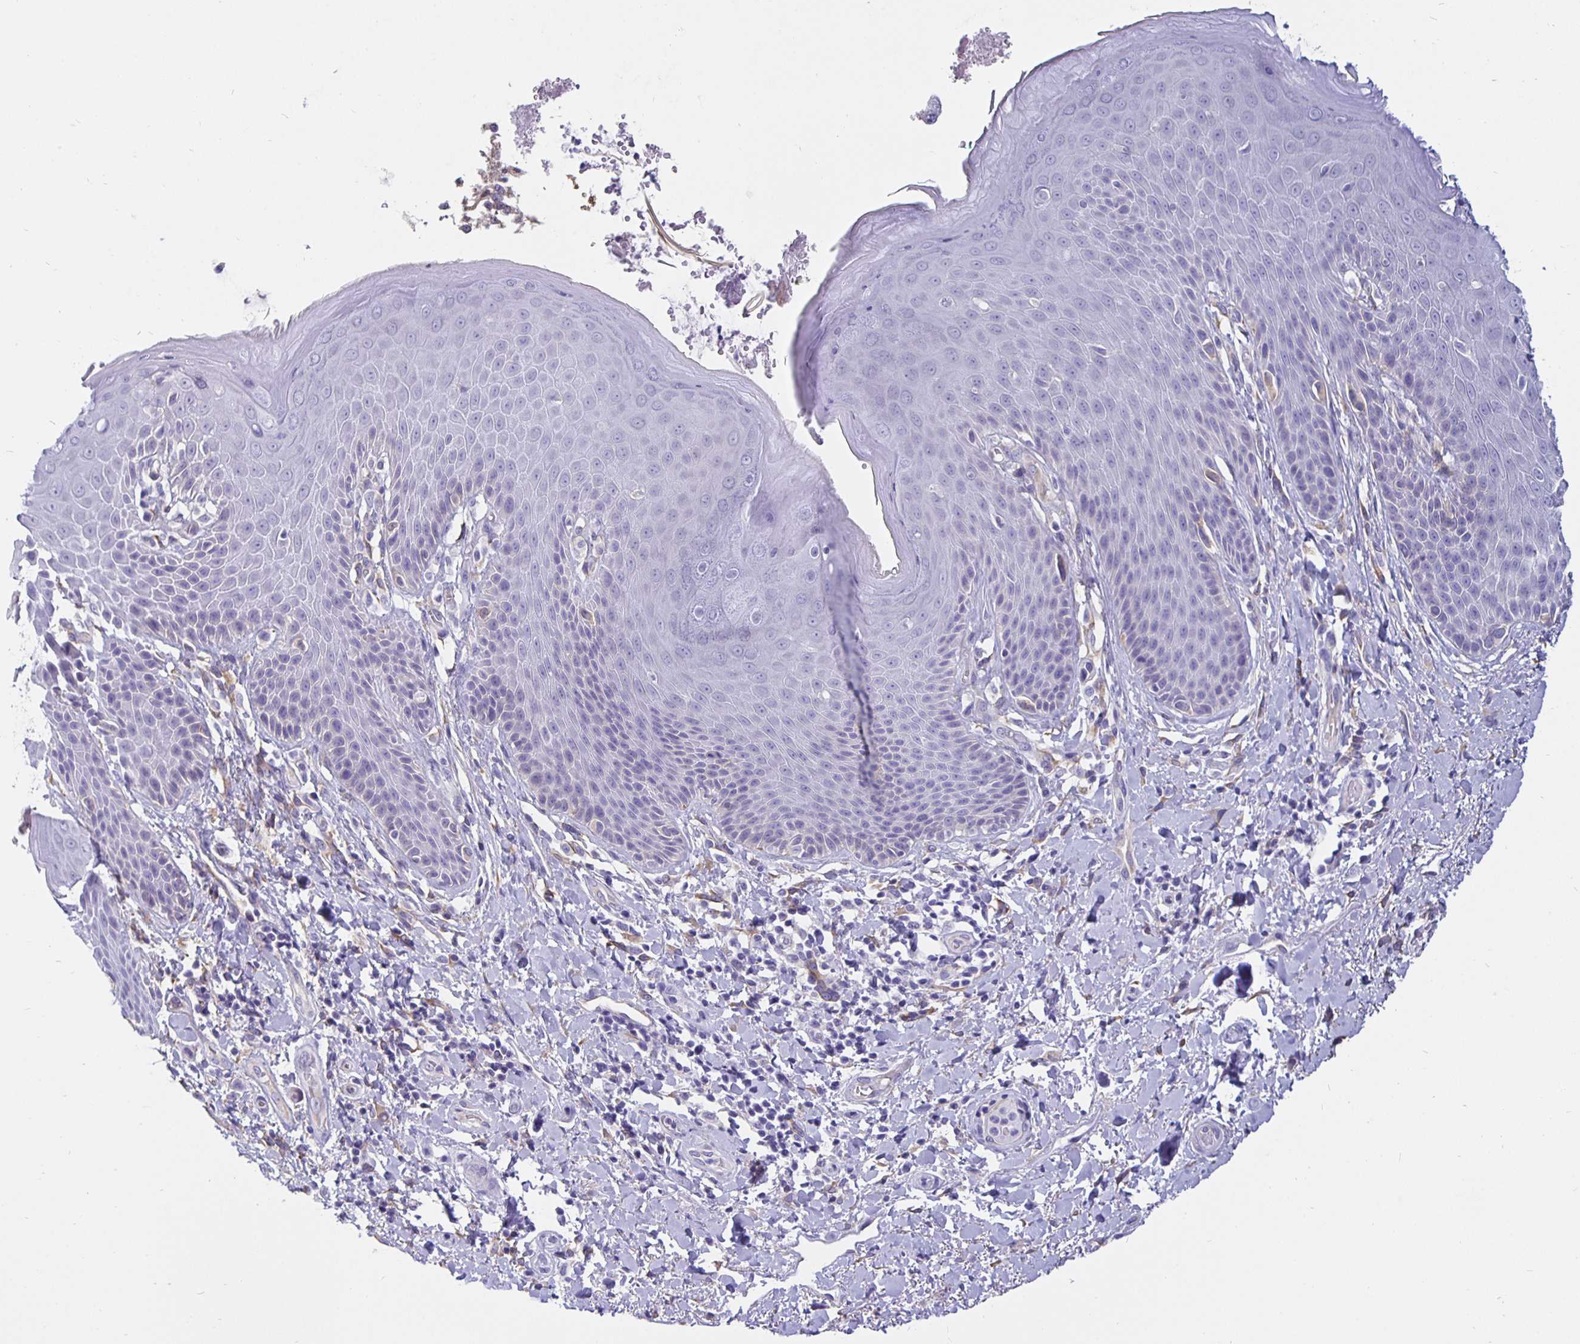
{"staining": {"intensity": "moderate", "quantity": "<25%", "location": "cytoplasmic/membranous"}, "tissue": "skin", "cell_type": "Epidermal cells", "image_type": "normal", "snomed": [{"axis": "morphology", "description": "Normal tissue, NOS"}, {"axis": "topography", "description": "Anal"}, {"axis": "topography", "description": "Peripheral nerve tissue"}], "caption": "A micrograph of skin stained for a protein exhibits moderate cytoplasmic/membranous brown staining in epidermal cells. The protein is stained brown, and the nuclei are stained in blue (DAB IHC with brightfield microscopy, high magnification).", "gene": "DNAI2", "patient": {"sex": "male", "age": 51}}